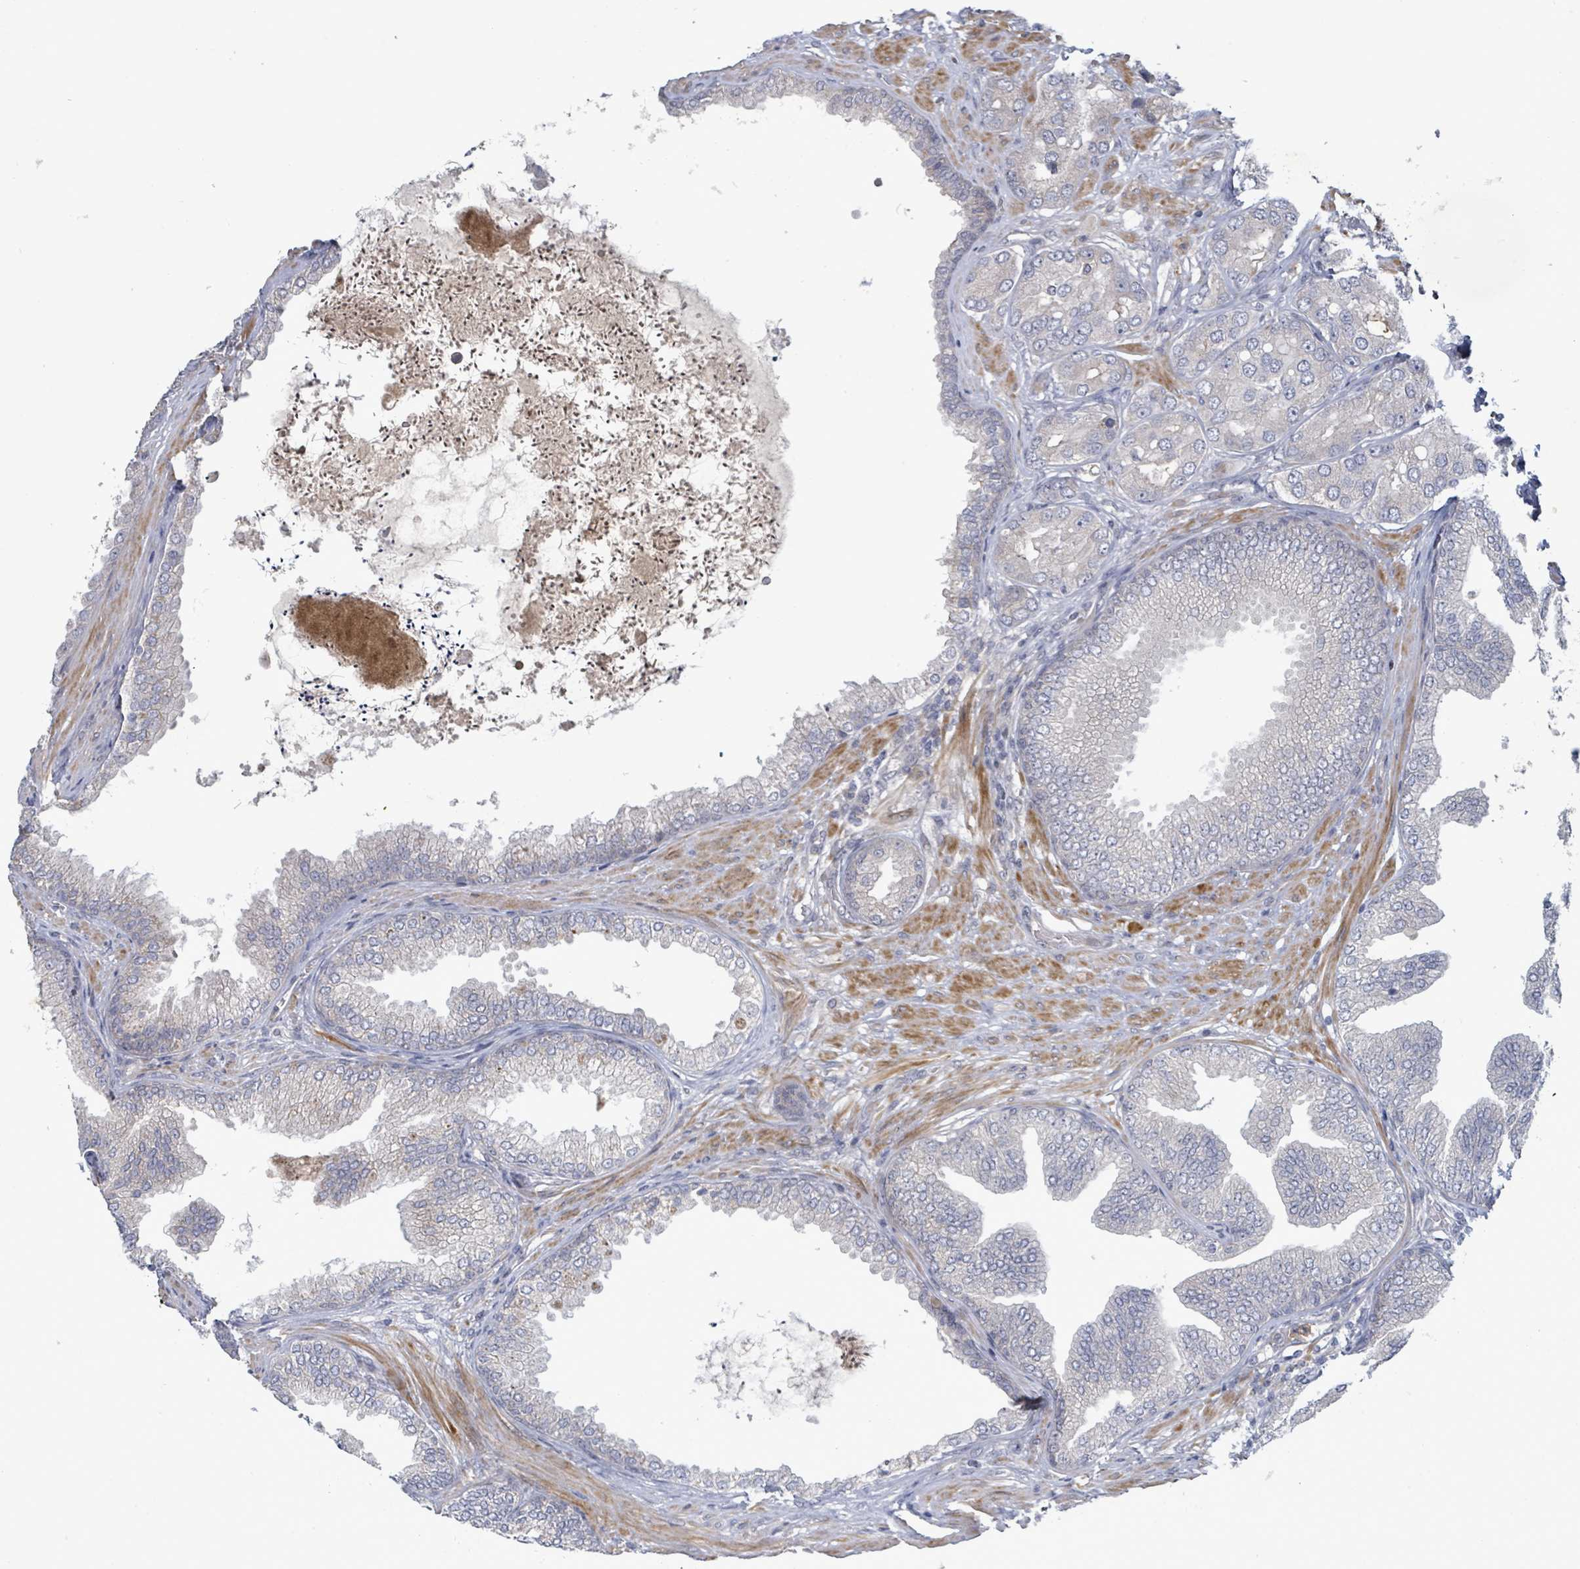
{"staining": {"intensity": "negative", "quantity": "none", "location": "none"}, "tissue": "prostate cancer", "cell_type": "Tumor cells", "image_type": "cancer", "snomed": [{"axis": "morphology", "description": "Adenocarcinoma, High grade"}, {"axis": "topography", "description": "Prostate"}], "caption": "This image is of prostate cancer (adenocarcinoma (high-grade)) stained with immunohistochemistry to label a protein in brown with the nuclei are counter-stained blue. There is no expression in tumor cells. (Brightfield microscopy of DAB immunohistochemistry (IHC) at high magnification).", "gene": "SLIT3", "patient": {"sex": "male", "age": 71}}